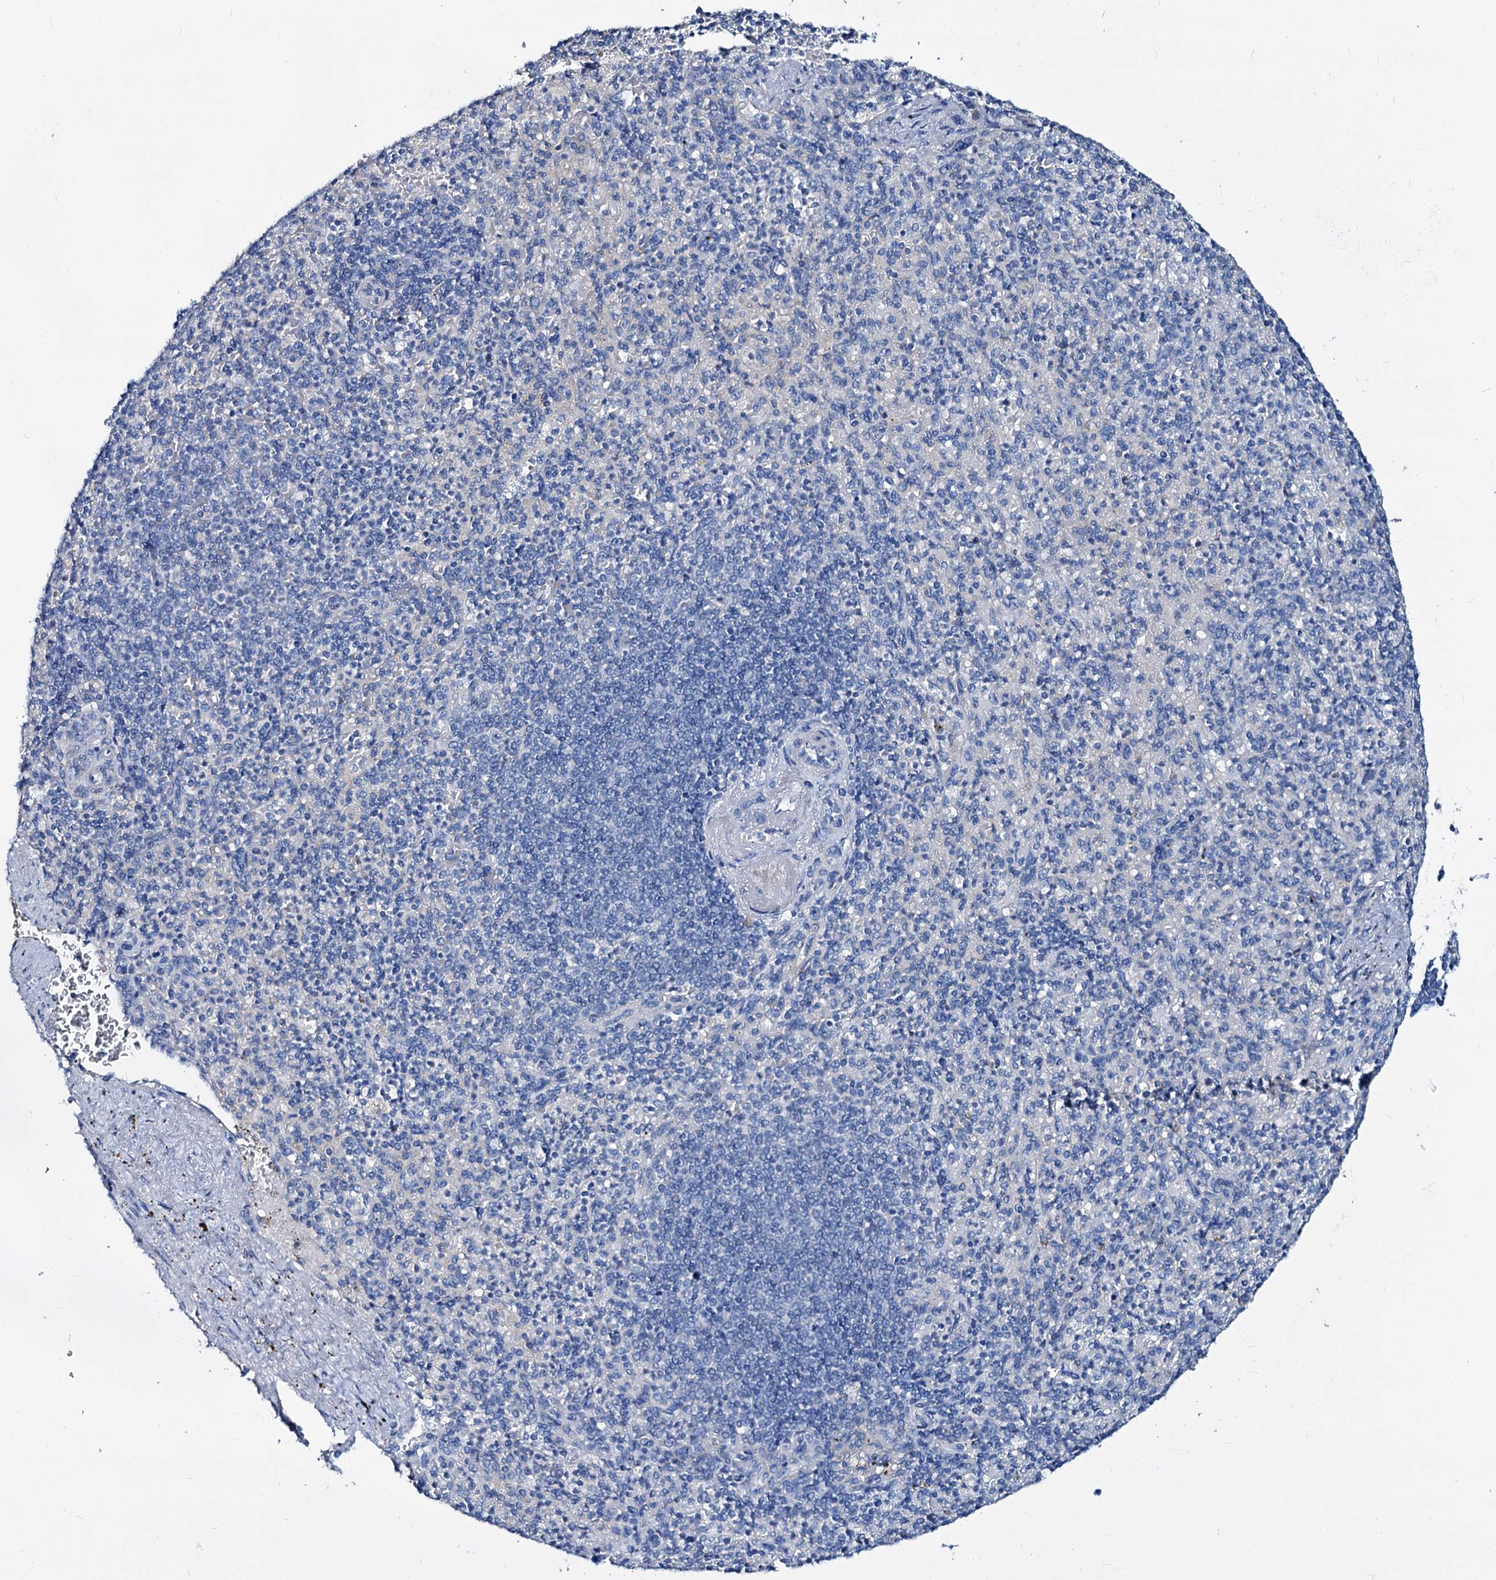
{"staining": {"intensity": "negative", "quantity": "none", "location": "none"}, "tissue": "spleen", "cell_type": "Cells in red pulp", "image_type": "normal", "snomed": [{"axis": "morphology", "description": "Normal tissue, NOS"}, {"axis": "topography", "description": "Spleen"}], "caption": "Spleen was stained to show a protein in brown. There is no significant expression in cells in red pulp.", "gene": "DYDC2", "patient": {"sex": "female", "age": 74}}